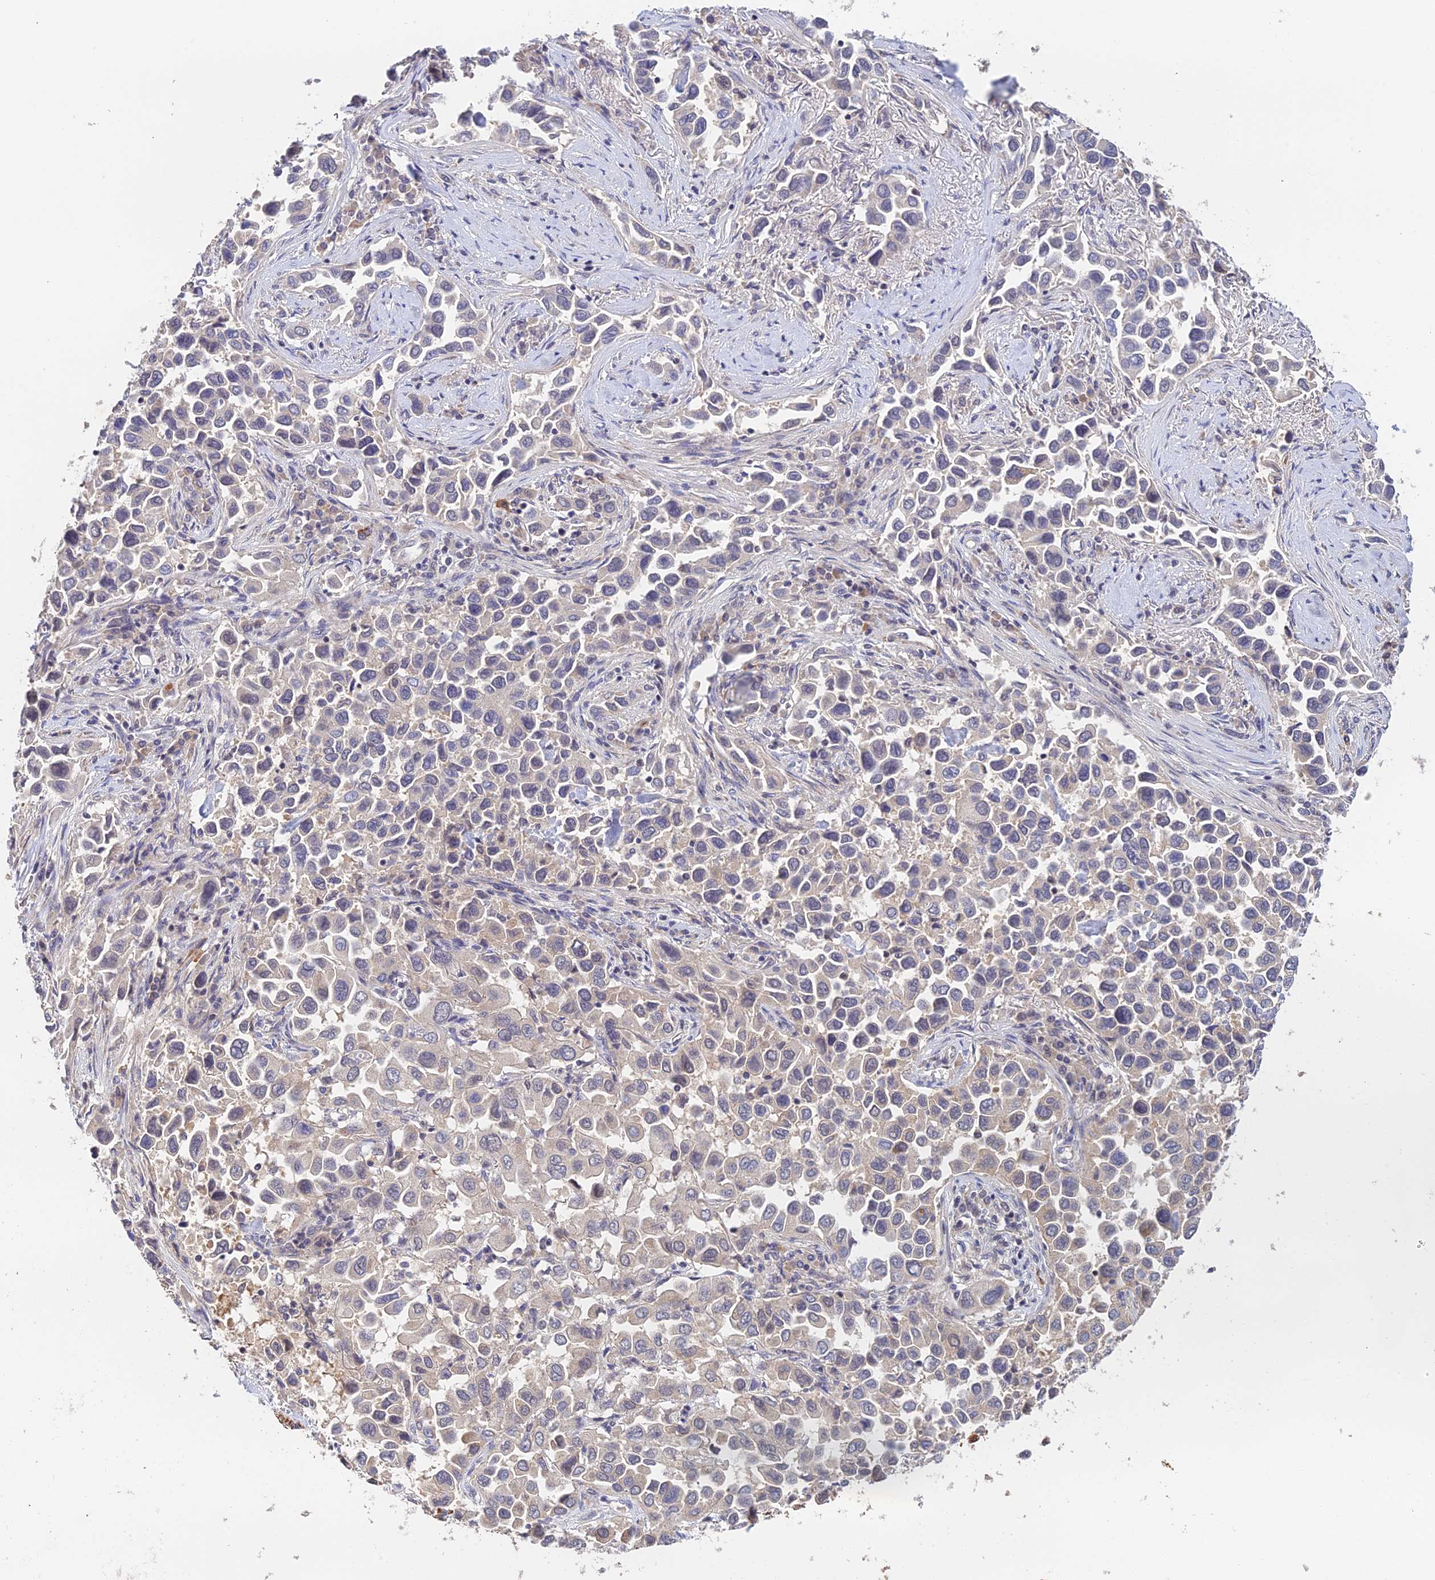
{"staining": {"intensity": "negative", "quantity": "none", "location": "none"}, "tissue": "lung cancer", "cell_type": "Tumor cells", "image_type": "cancer", "snomed": [{"axis": "morphology", "description": "Adenocarcinoma, NOS"}, {"axis": "topography", "description": "Lung"}], "caption": "Tumor cells are negative for brown protein staining in lung adenocarcinoma.", "gene": "CWH43", "patient": {"sex": "female", "age": 76}}